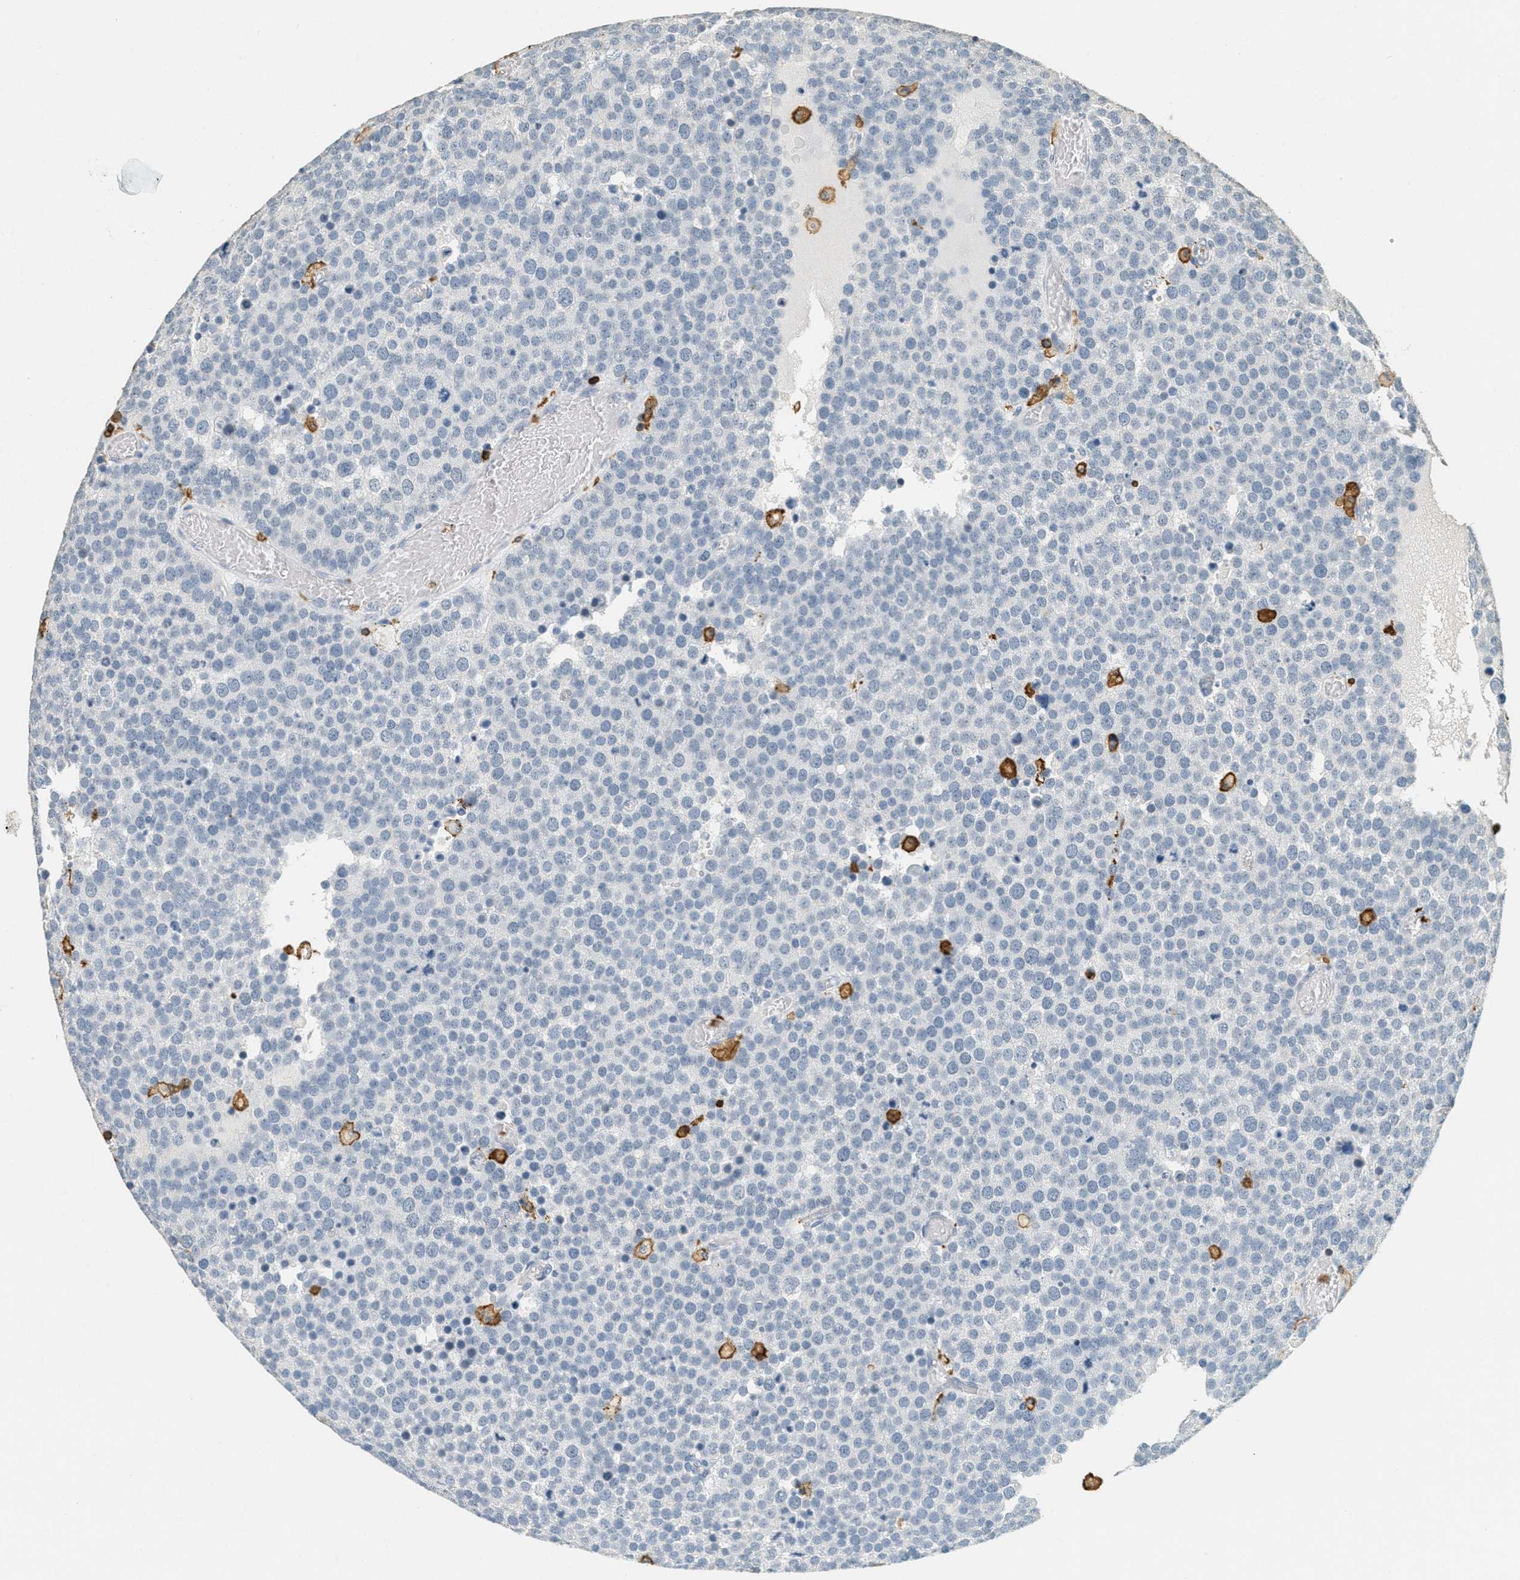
{"staining": {"intensity": "negative", "quantity": "none", "location": "none"}, "tissue": "testis cancer", "cell_type": "Tumor cells", "image_type": "cancer", "snomed": [{"axis": "morphology", "description": "Normal tissue, NOS"}, {"axis": "morphology", "description": "Seminoma, NOS"}, {"axis": "topography", "description": "Testis"}], "caption": "Tumor cells show no significant protein positivity in seminoma (testis). (IHC, brightfield microscopy, high magnification).", "gene": "LSP1", "patient": {"sex": "male", "age": 71}}